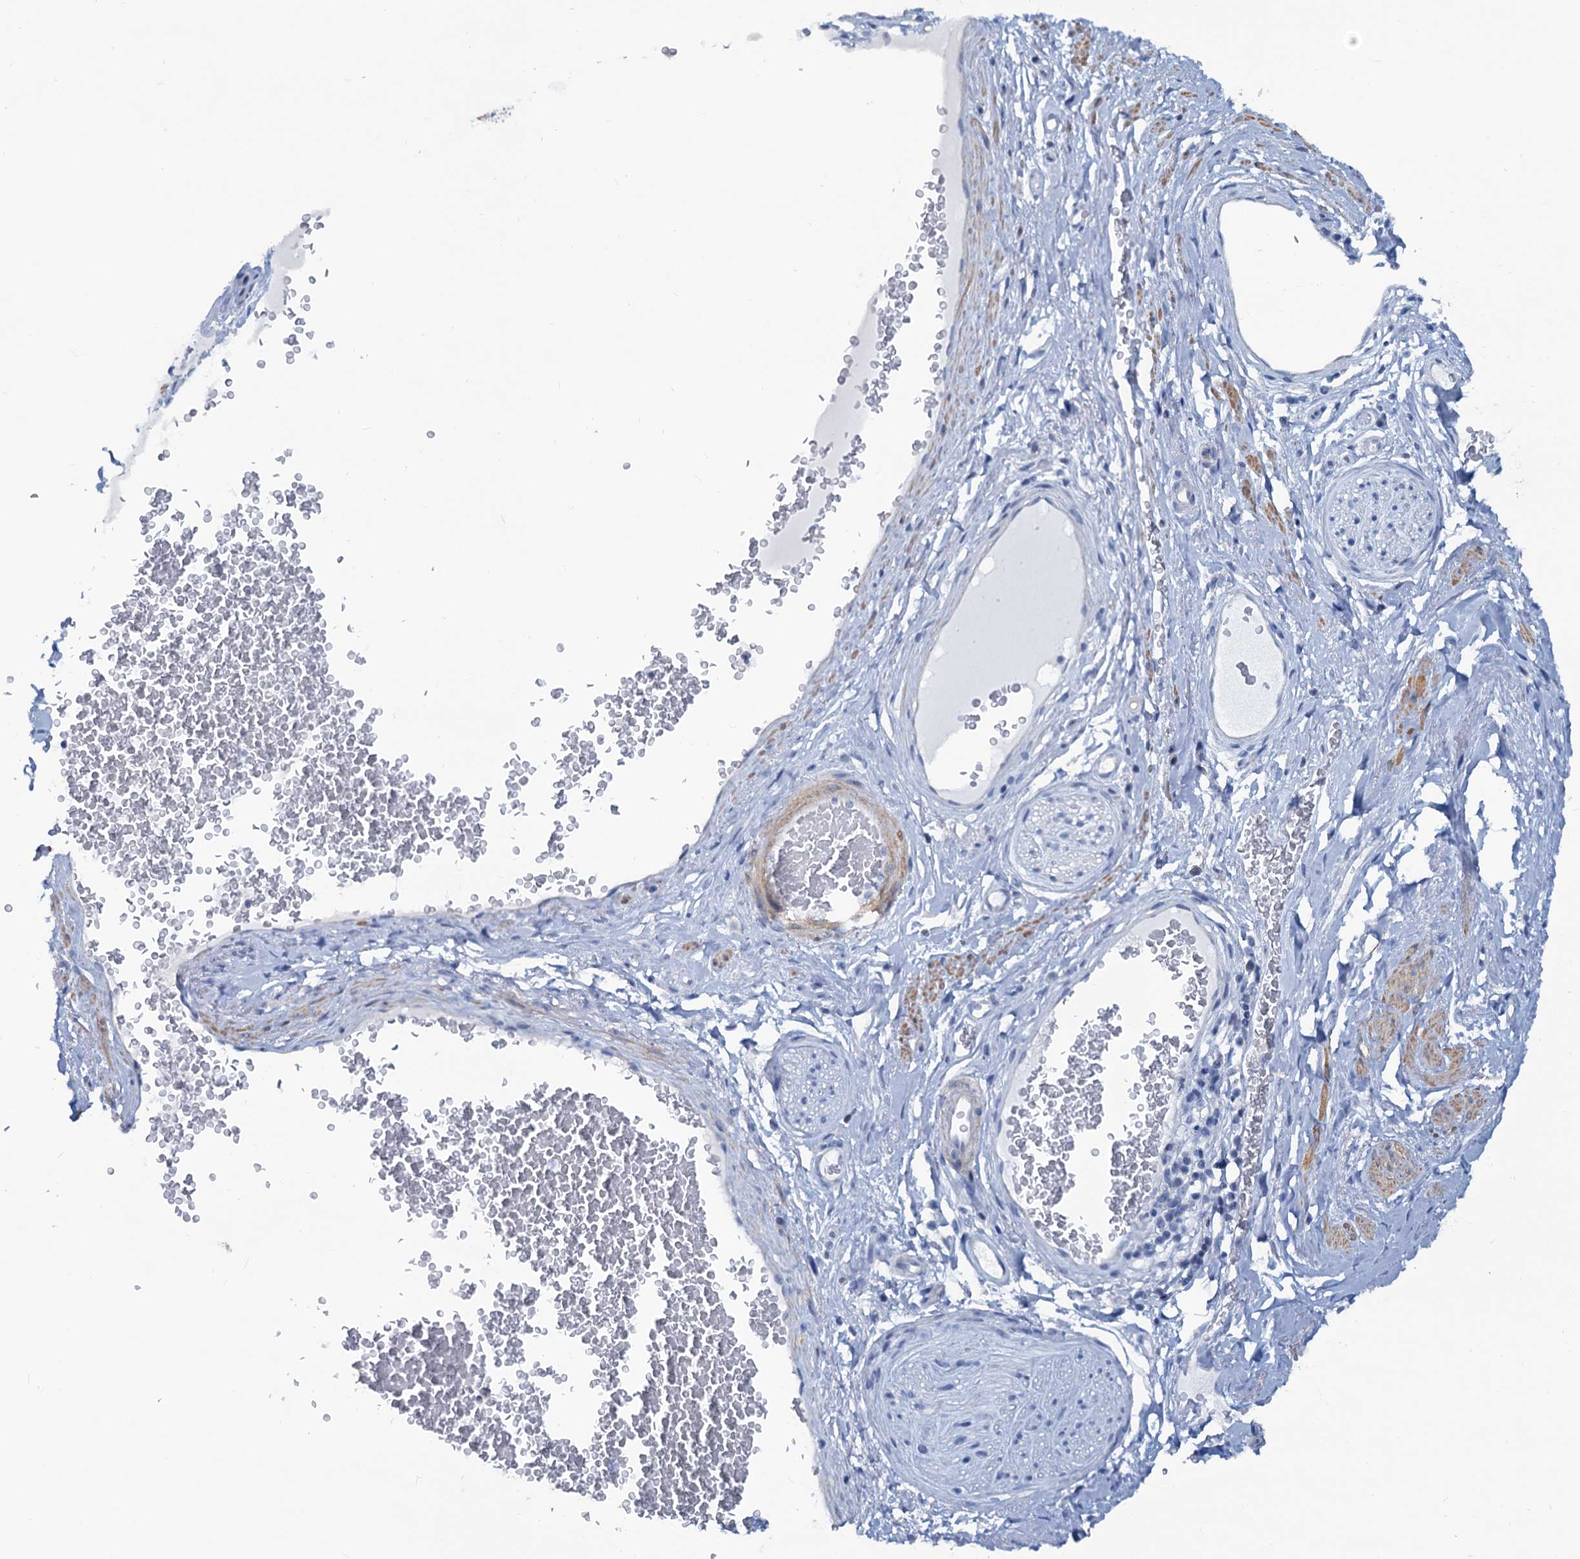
{"staining": {"intensity": "negative", "quantity": "none", "location": "none"}, "tissue": "adipose tissue", "cell_type": "Adipocytes", "image_type": "normal", "snomed": [{"axis": "morphology", "description": "Normal tissue, NOS"}, {"axis": "morphology", "description": "Adenocarcinoma, NOS"}, {"axis": "topography", "description": "Rectum"}, {"axis": "topography", "description": "Vagina"}, {"axis": "topography", "description": "Peripheral nerve tissue"}], "caption": "DAB (3,3'-diaminobenzidine) immunohistochemical staining of normal adipose tissue displays no significant staining in adipocytes. (Brightfield microscopy of DAB (3,3'-diaminobenzidine) immunohistochemistry (IHC) at high magnification).", "gene": "SLC1A3", "patient": {"sex": "female", "age": 71}}